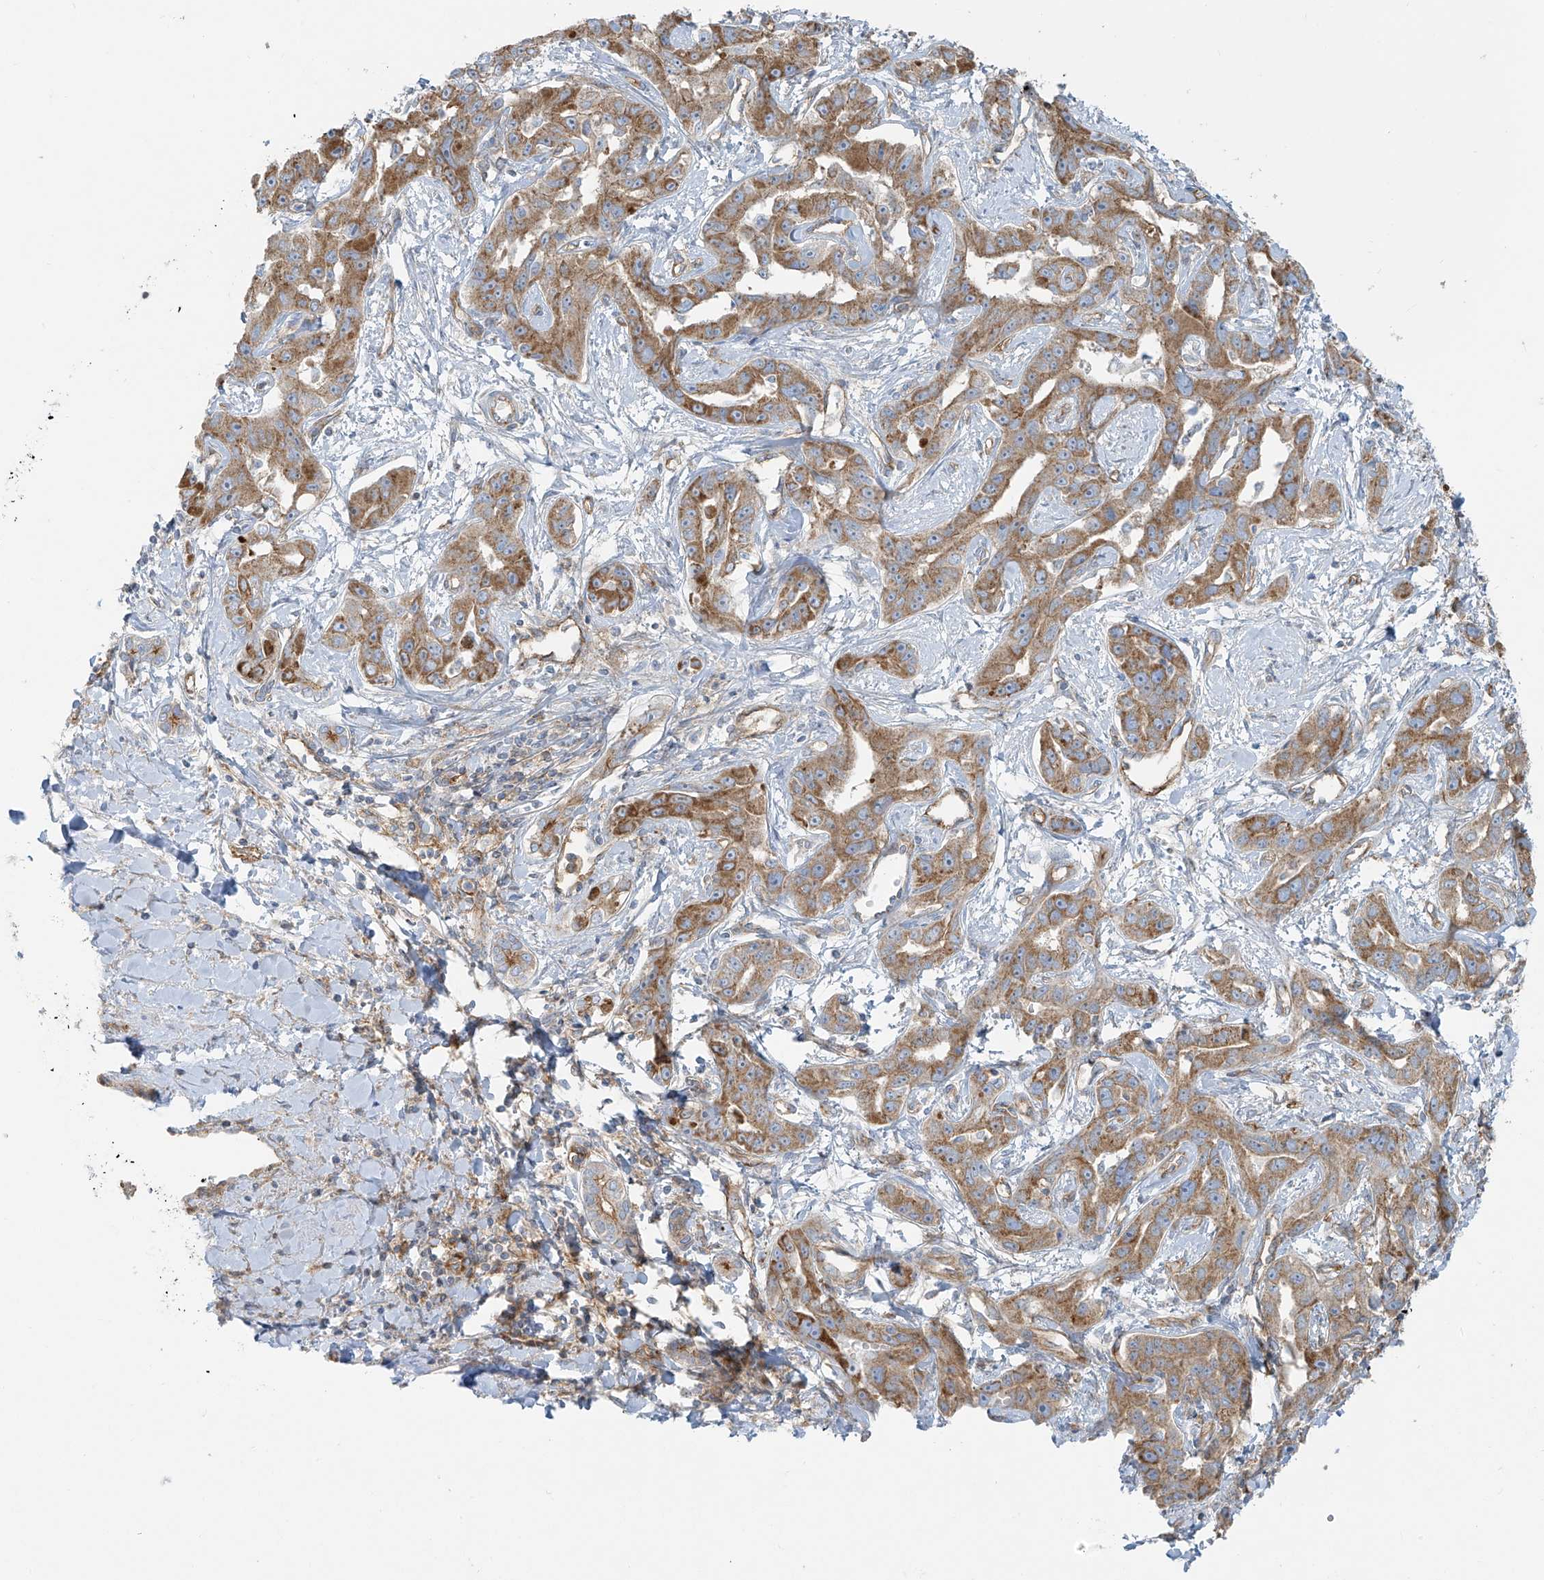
{"staining": {"intensity": "moderate", "quantity": "25%-75%", "location": "cytoplasmic/membranous"}, "tissue": "liver cancer", "cell_type": "Tumor cells", "image_type": "cancer", "snomed": [{"axis": "morphology", "description": "Cholangiocarcinoma"}, {"axis": "topography", "description": "Liver"}], "caption": "About 25%-75% of tumor cells in cholangiocarcinoma (liver) demonstrate moderate cytoplasmic/membranous protein positivity as visualized by brown immunohistochemical staining.", "gene": "VAMP5", "patient": {"sex": "male", "age": 59}}